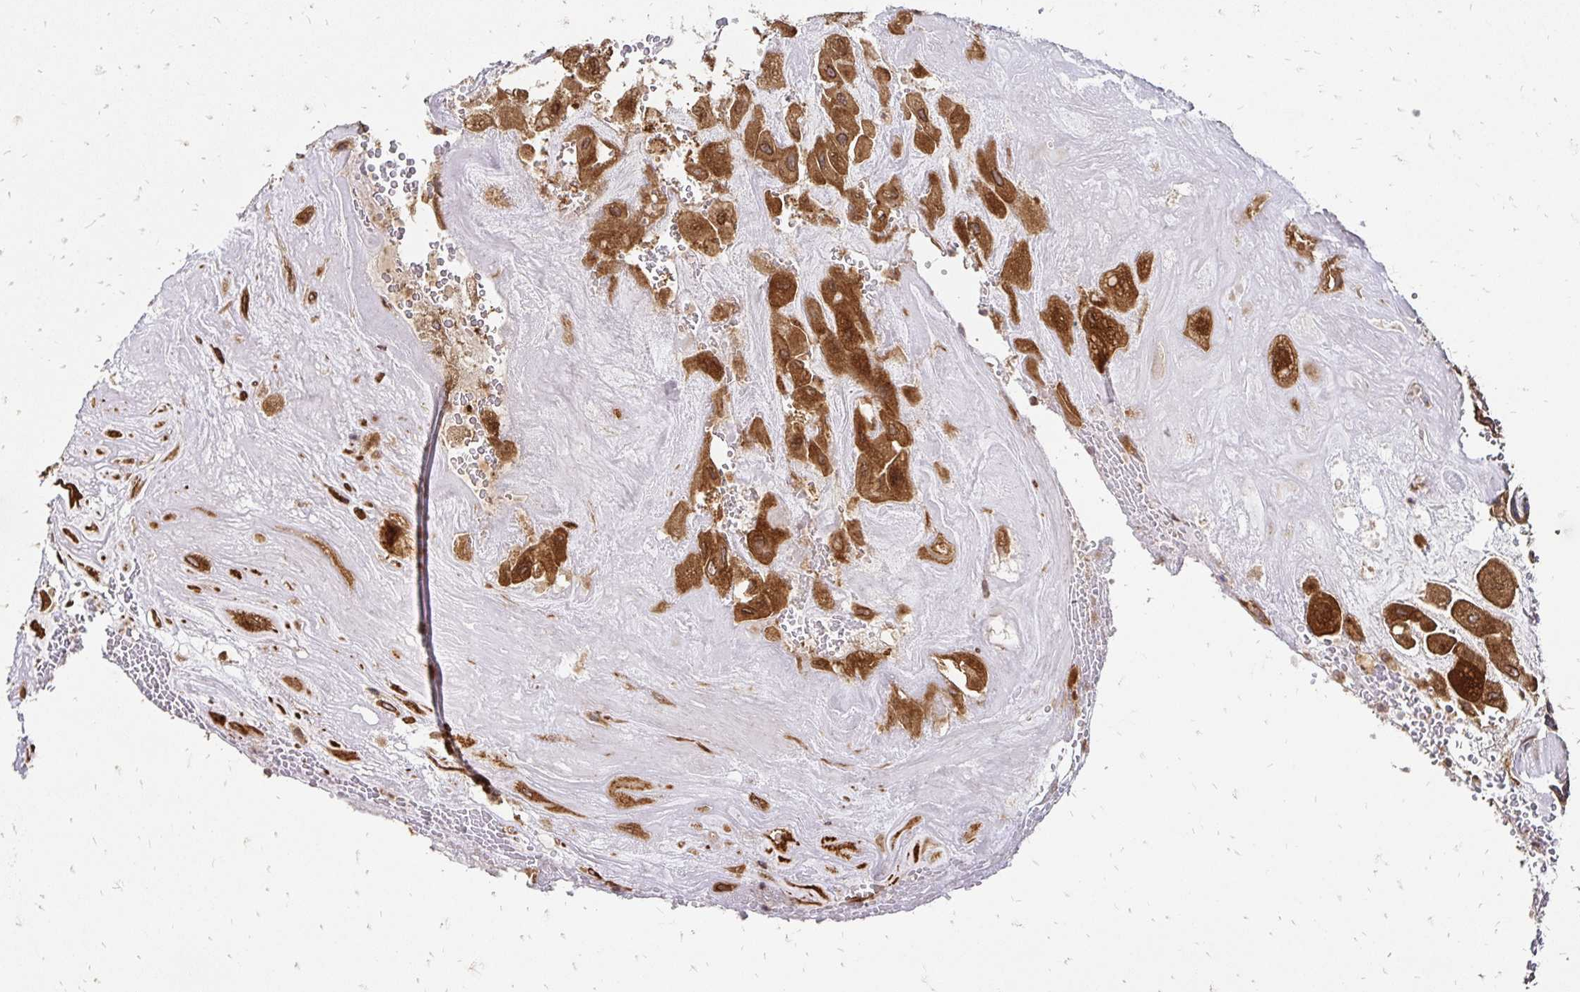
{"staining": {"intensity": "strong", "quantity": ">75%", "location": "cytoplasmic/membranous"}, "tissue": "placenta", "cell_type": "Decidual cells", "image_type": "normal", "snomed": [{"axis": "morphology", "description": "Normal tissue, NOS"}, {"axis": "topography", "description": "Placenta"}], "caption": "Unremarkable placenta reveals strong cytoplasmic/membranous positivity in about >75% of decidual cells, visualized by immunohistochemistry. Using DAB (3,3'-diaminobenzidine) (brown) and hematoxylin (blue) stains, captured at high magnification using brightfield microscopy.", "gene": "ZW10", "patient": {"sex": "female", "age": 32}}